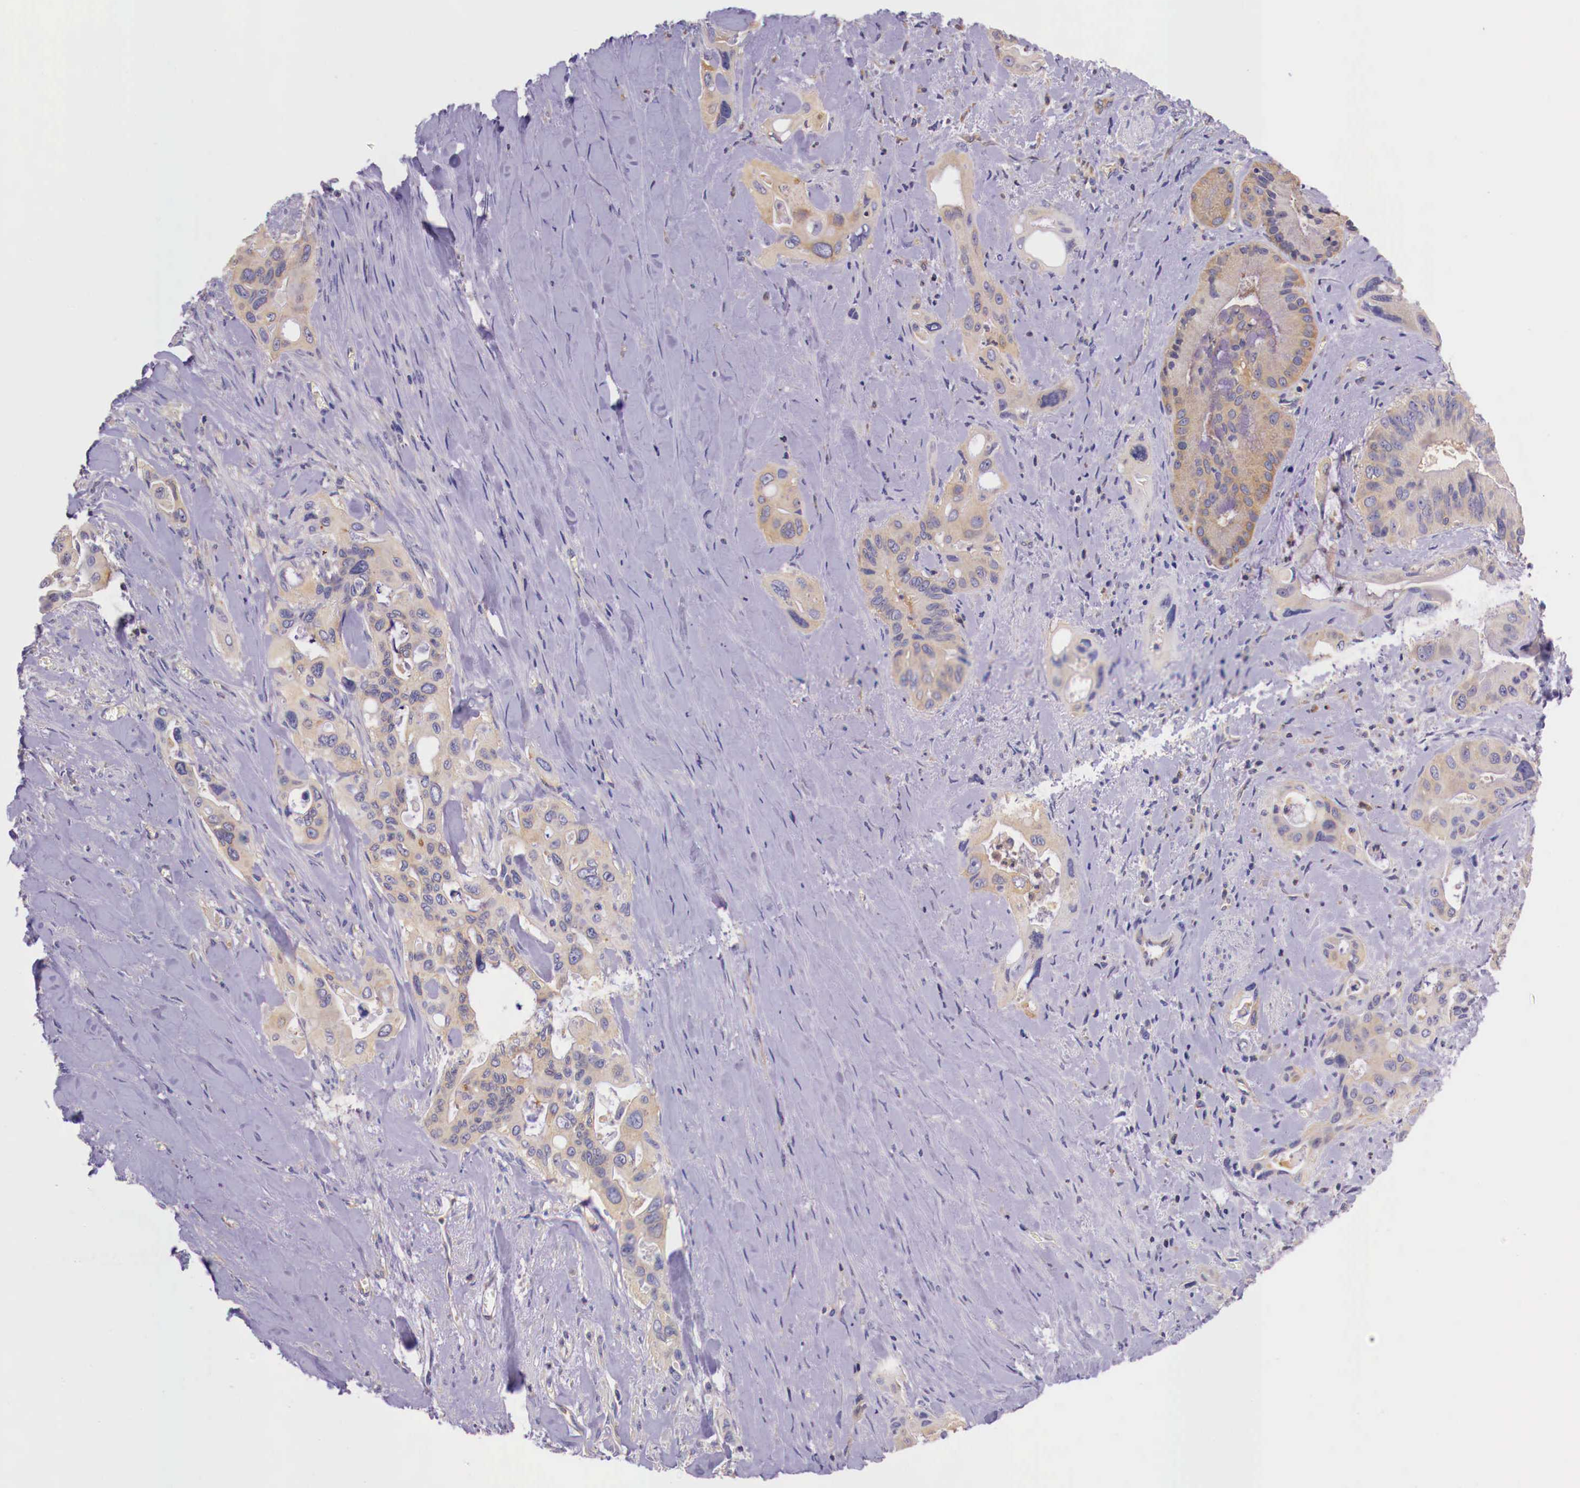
{"staining": {"intensity": "weak", "quantity": "25%-75%", "location": "cytoplasmic/membranous"}, "tissue": "pancreatic cancer", "cell_type": "Tumor cells", "image_type": "cancer", "snomed": [{"axis": "morphology", "description": "Adenocarcinoma, NOS"}, {"axis": "topography", "description": "Pancreas"}], "caption": "Pancreatic cancer (adenocarcinoma) stained with DAB IHC exhibits low levels of weak cytoplasmic/membranous expression in approximately 25%-75% of tumor cells. (brown staining indicates protein expression, while blue staining denotes nuclei).", "gene": "GRIPAP1", "patient": {"sex": "male", "age": 77}}